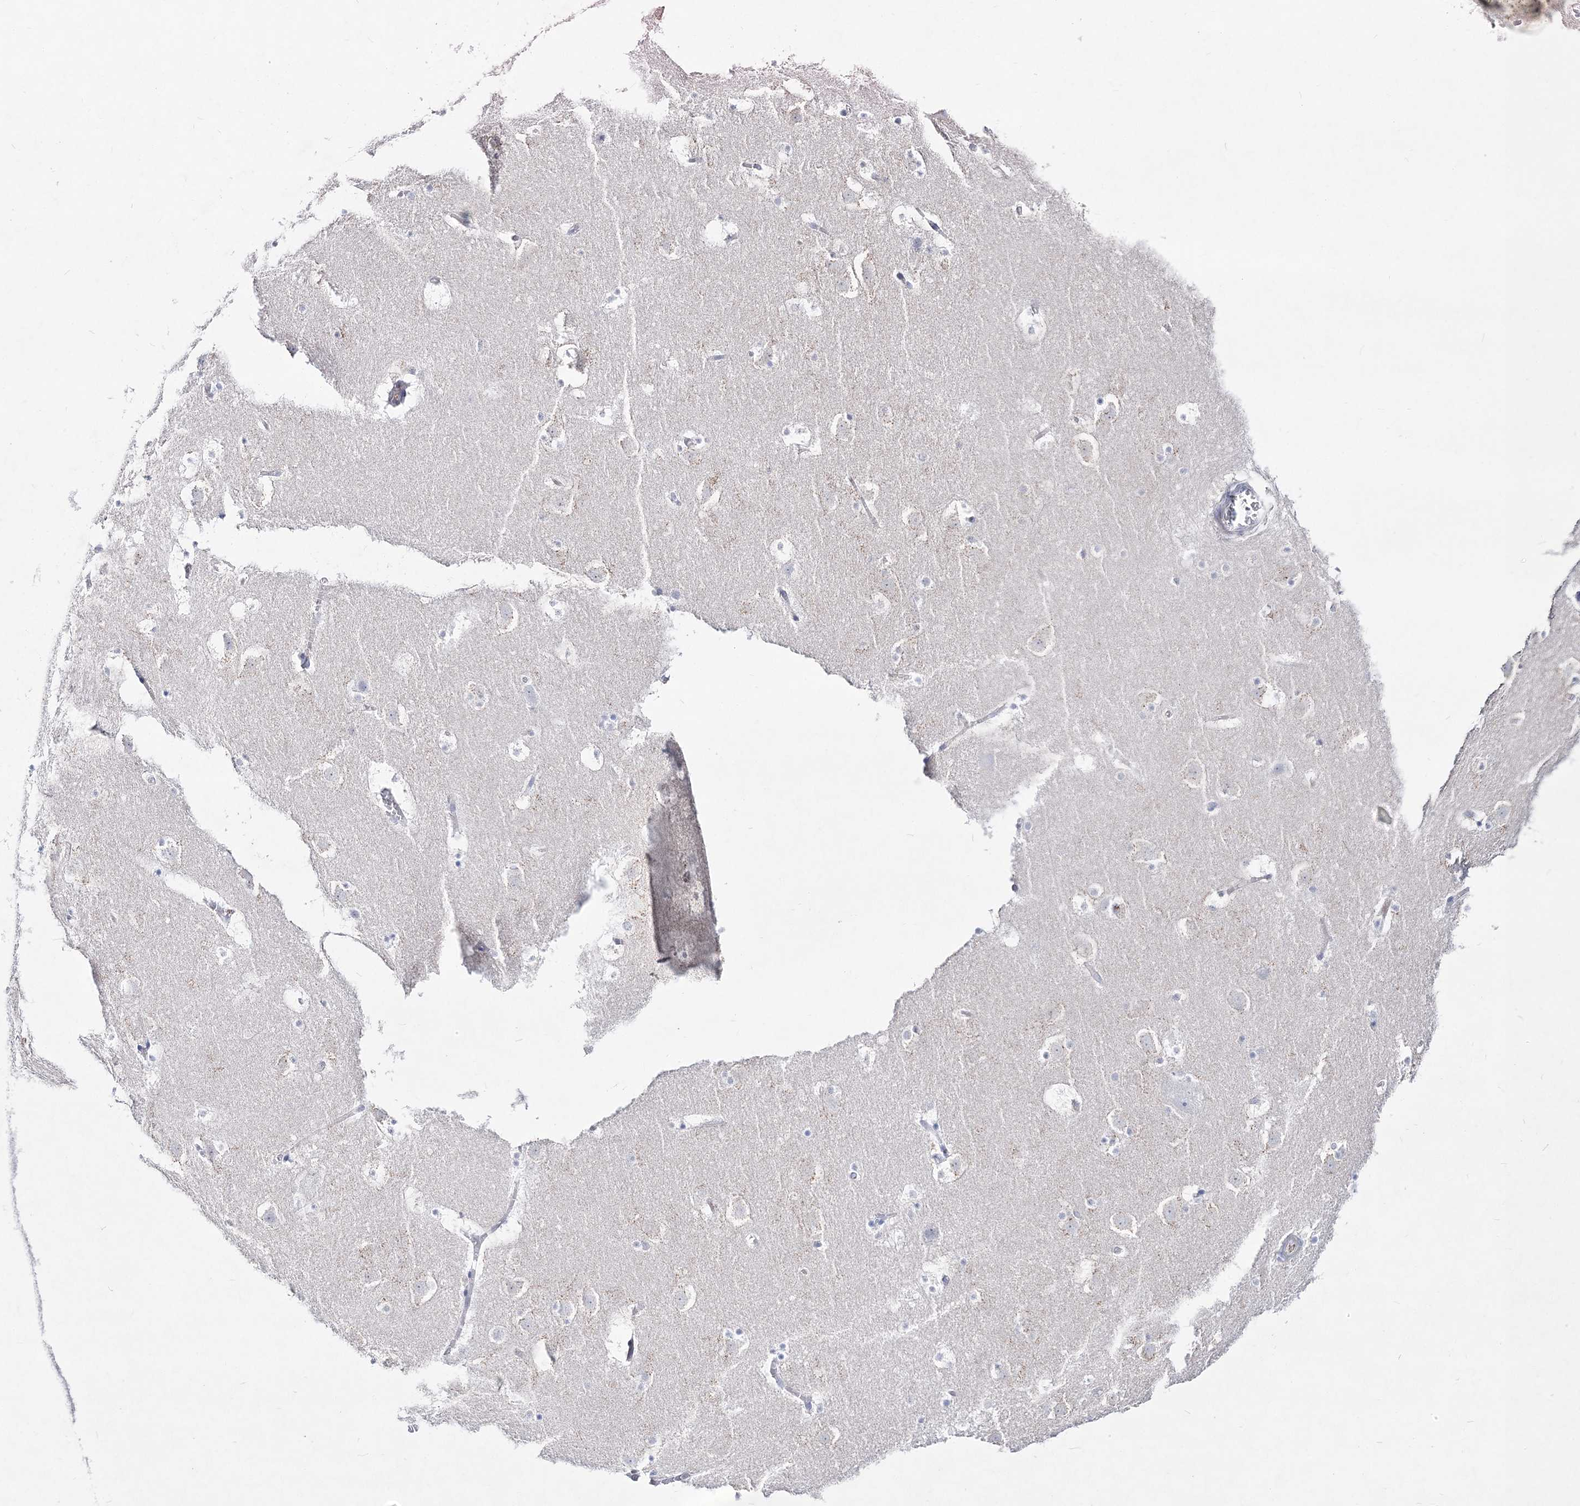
{"staining": {"intensity": "negative", "quantity": "none", "location": "none"}, "tissue": "caudate", "cell_type": "Glial cells", "image_type": "normal", "snomed": [{"axis": "morphology", "description": "Normal tissue, NOS"}, {"axis": "topography", "description": "Lateral ventricle wall"}], "caption": "Normal caudate was stained to show a protein in brown. There is no significant staining in glial cells.", "gene": "SPINK7", "patient": {"sex": "male", "age": 45}}